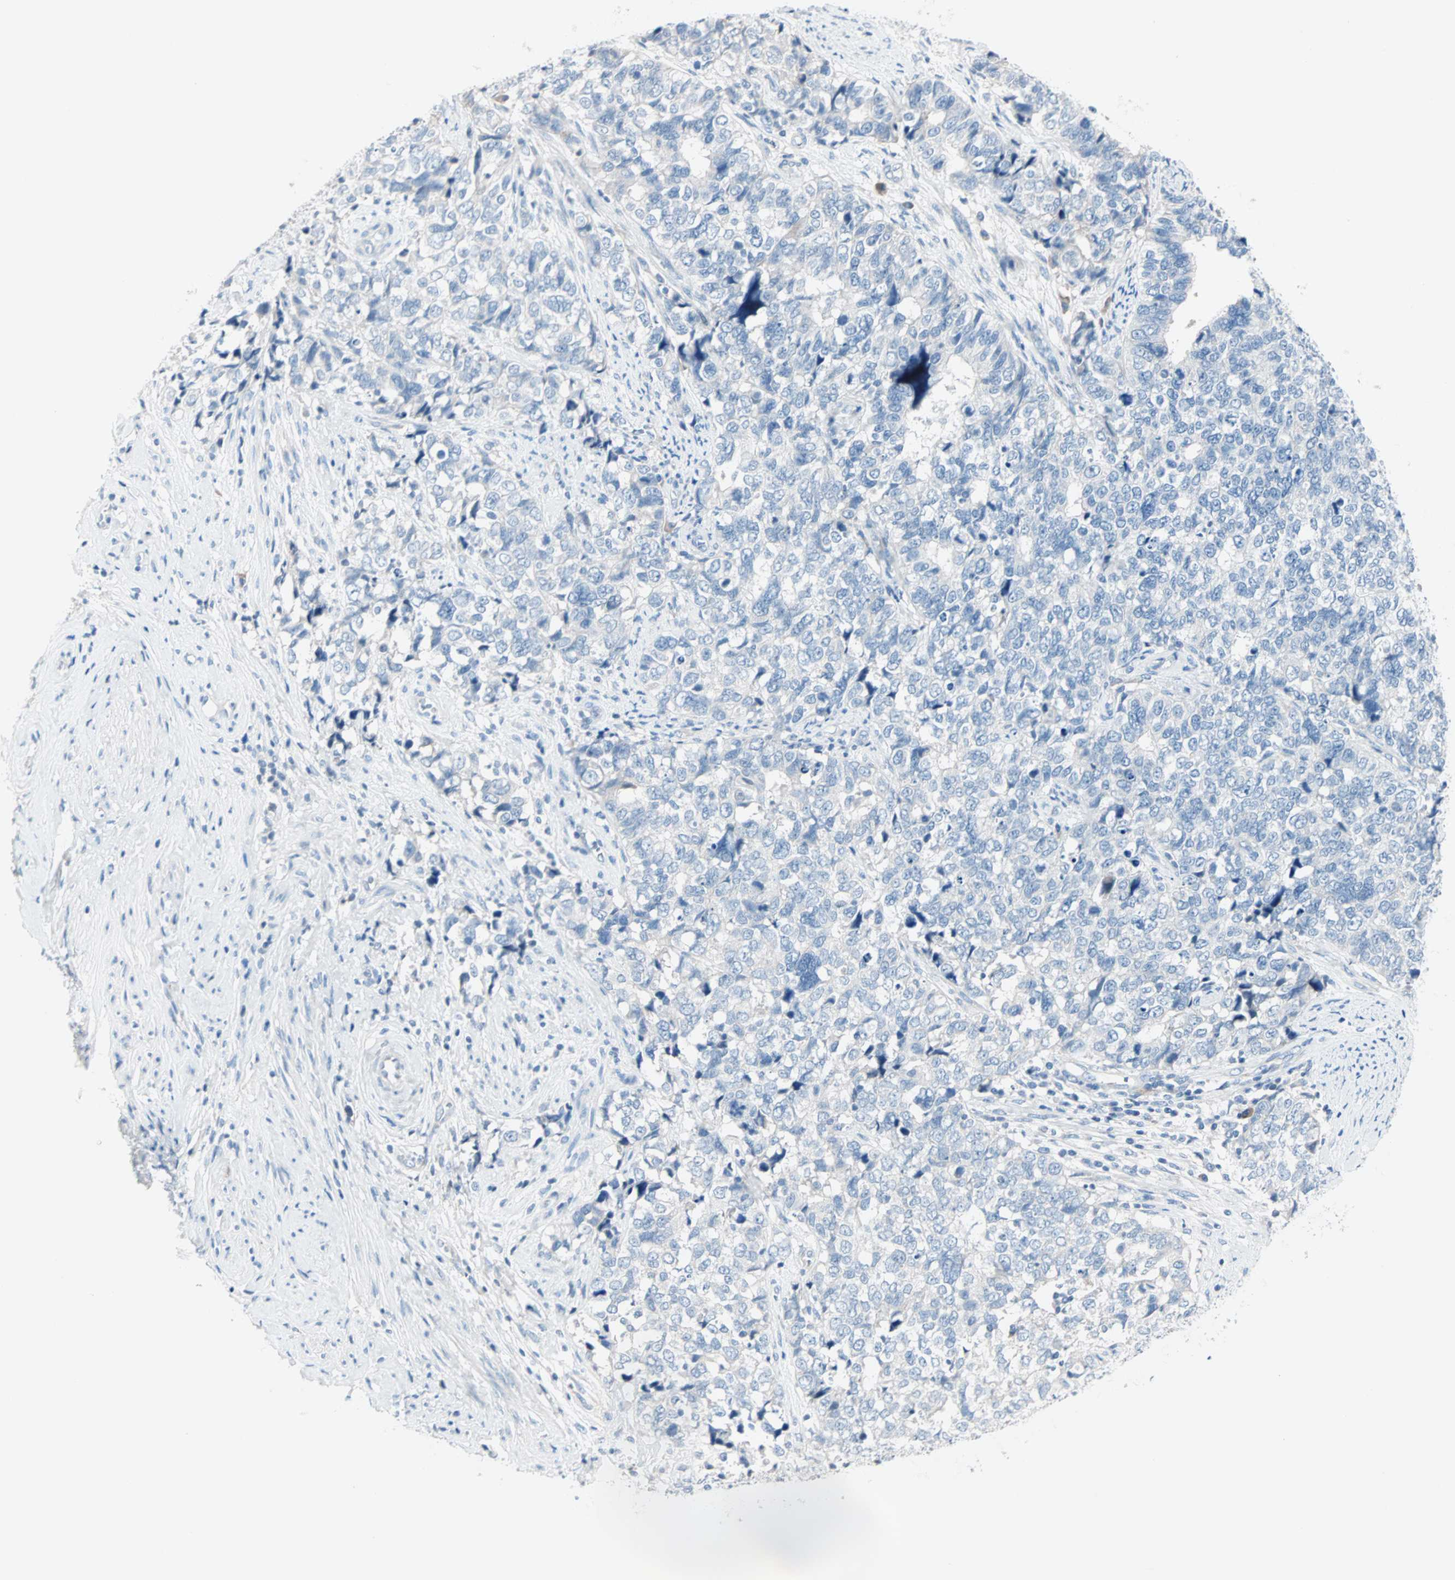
{"staining": {"intensity": "negative", "quantity": "none", "location": "none"}, "tissue": "cervical cancer", "cell_type": "Tumor cells", "image_type": "cancer", "snomed": [{"axis": "morphology", "description": "Squamous cell carcinoma, NOS"}, {"axis": "topography", "description": "Cervix"}], "caption": "This is a micrograph of IHC staining of squamous cell carcinoma (cervical), which shows no expression in tumor cells.", "gene": "NEFH", "patient": {"sex": "female", "age": 63}}